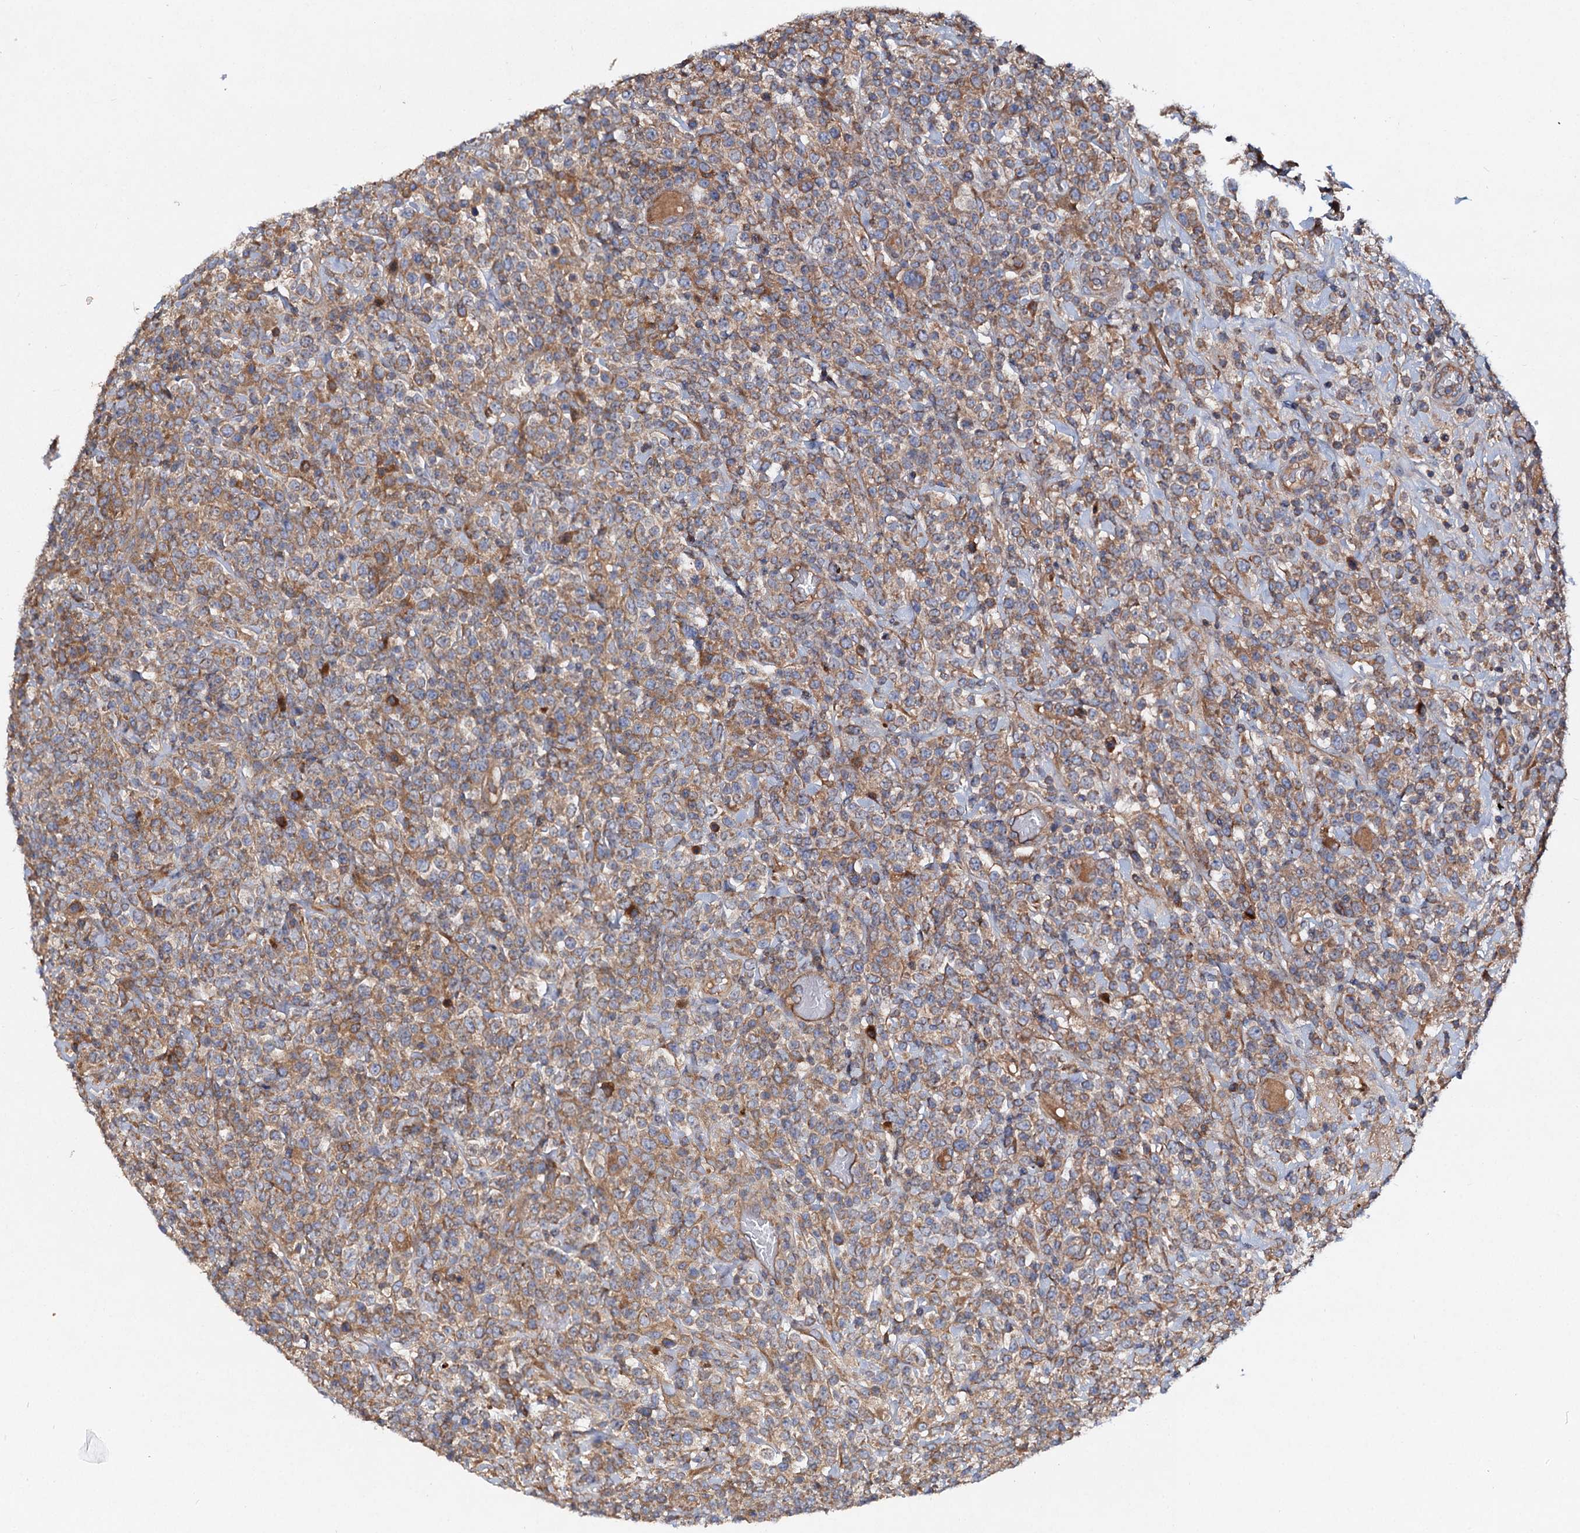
{"staining": {"intensity": "moderate", "quantity": ">75%", "location": "cytoplasmic/membranous"}, "tissue": "lymphoma", "cell_type": "Tumor cells", "image_type": "cancer", "snomed": [{"axis": "morphology", "description": "Malignant lymphoma, non-Hodgkin's type, High grade"}, {"axis": "topography", "description": "Colon"}], "caption": "A medium amount of moderate cytoplasmic/membranous expression is seen in about >75% of tumor cells in malignant lymphoma, non-Hodgkin's type (high-grade) tissue.", "gene": "ALKBH7", "patient": {"sex": "female", "age": 53}}